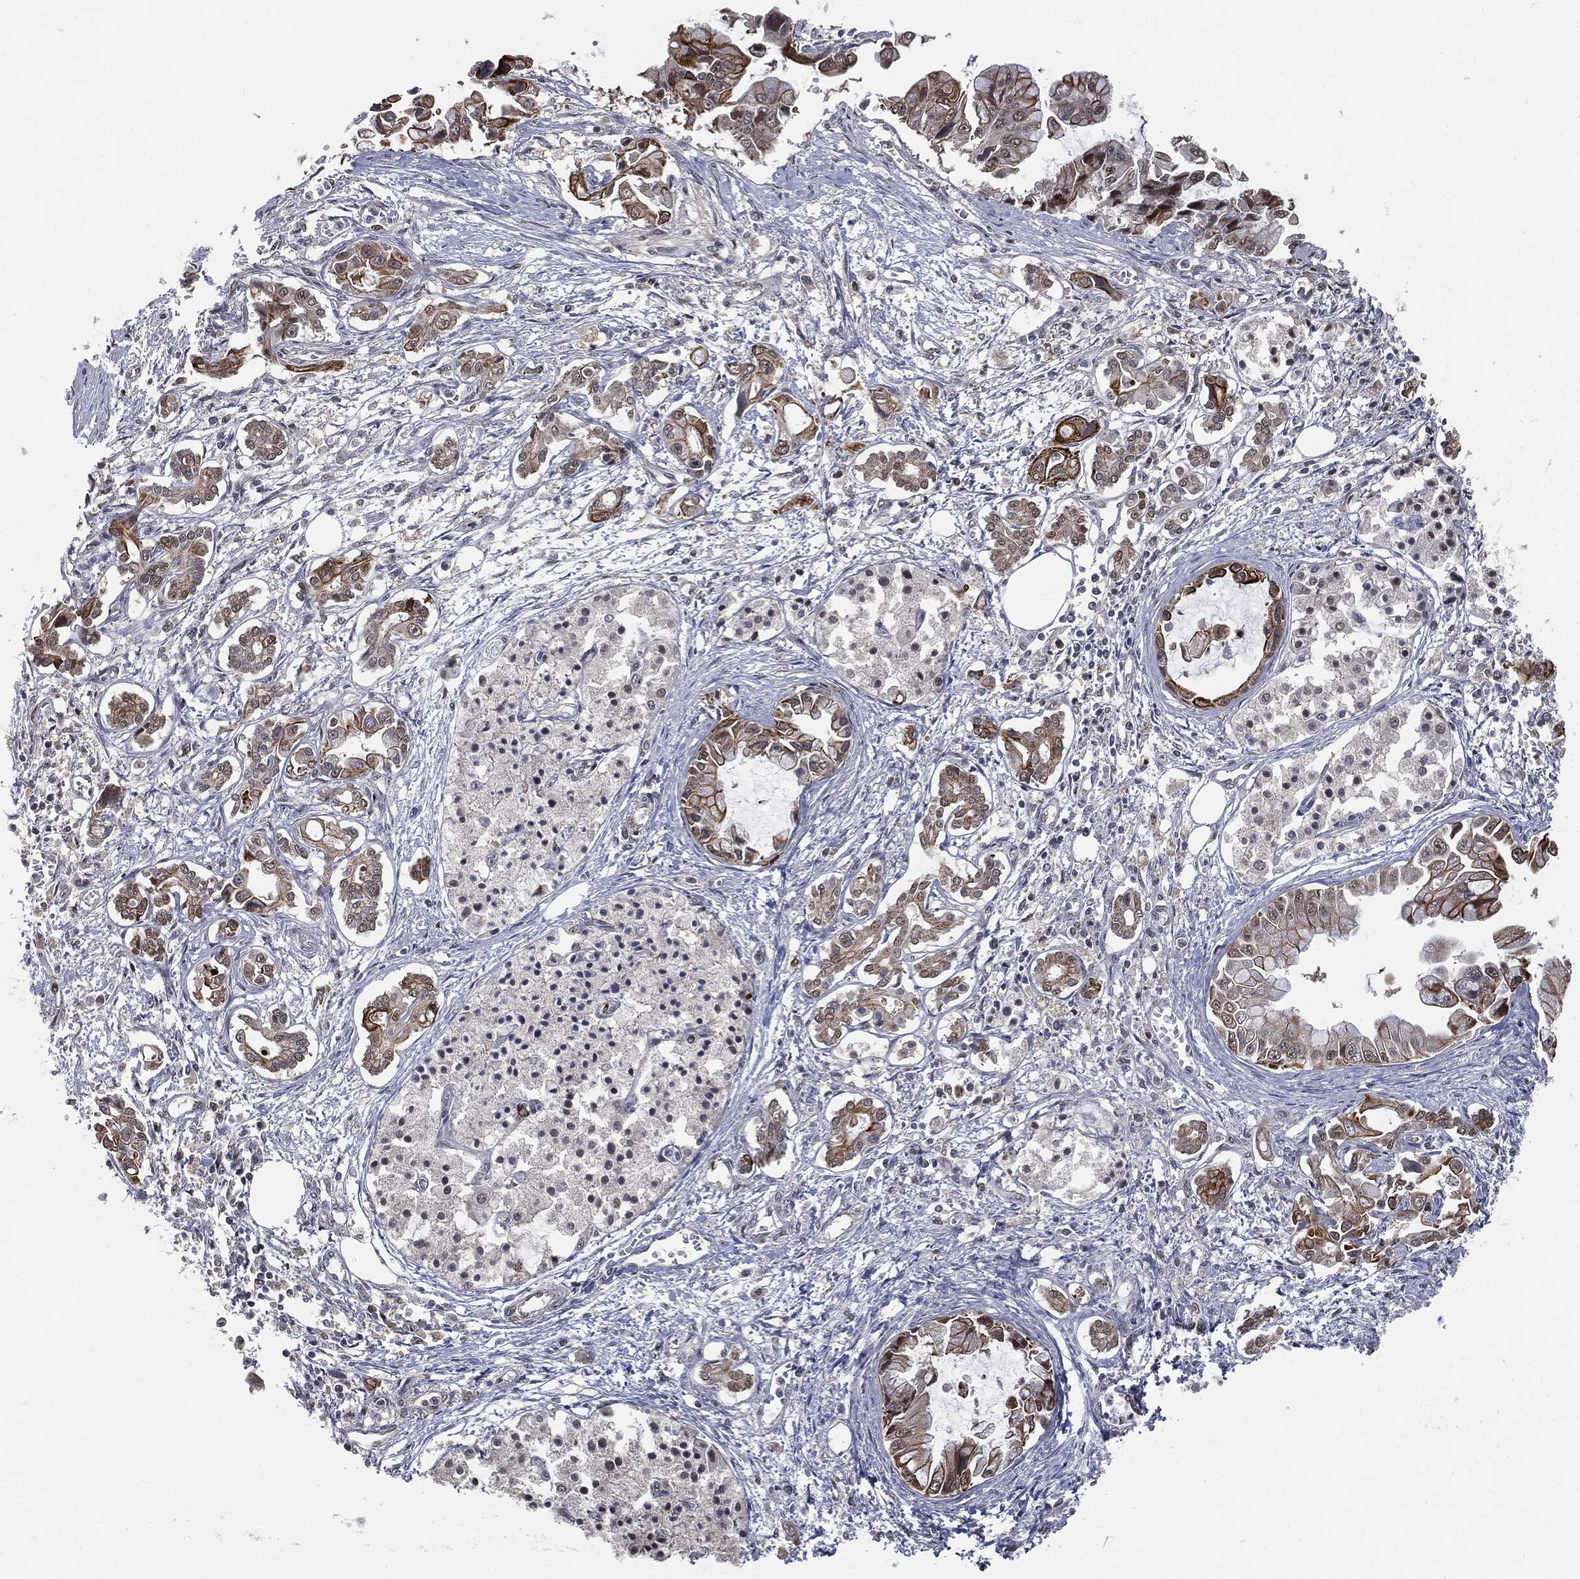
{"staining": {"intensity": "strong", "quantity": "<25%", "location": "cytoplasmic/membranous,nuclear"}, "tissue": "pancreatic cancer", "cell_type": "Tumor cells", "image_type": "cancer", "snomed": [{"axis": "morphology", "description": "Adenocarcinoma, NOS"}, {"axis": "topography", "description": "Pancreas"}], "caption": "A medium amount of strong cytoplasmic/membranous and nuclear positivity is seen in approximately <25% of tumor cells in adenocarcinoma (pancreatic) tissue.", "gene": "SHLD2", "patient": {"sex": "male", "age": 84}}